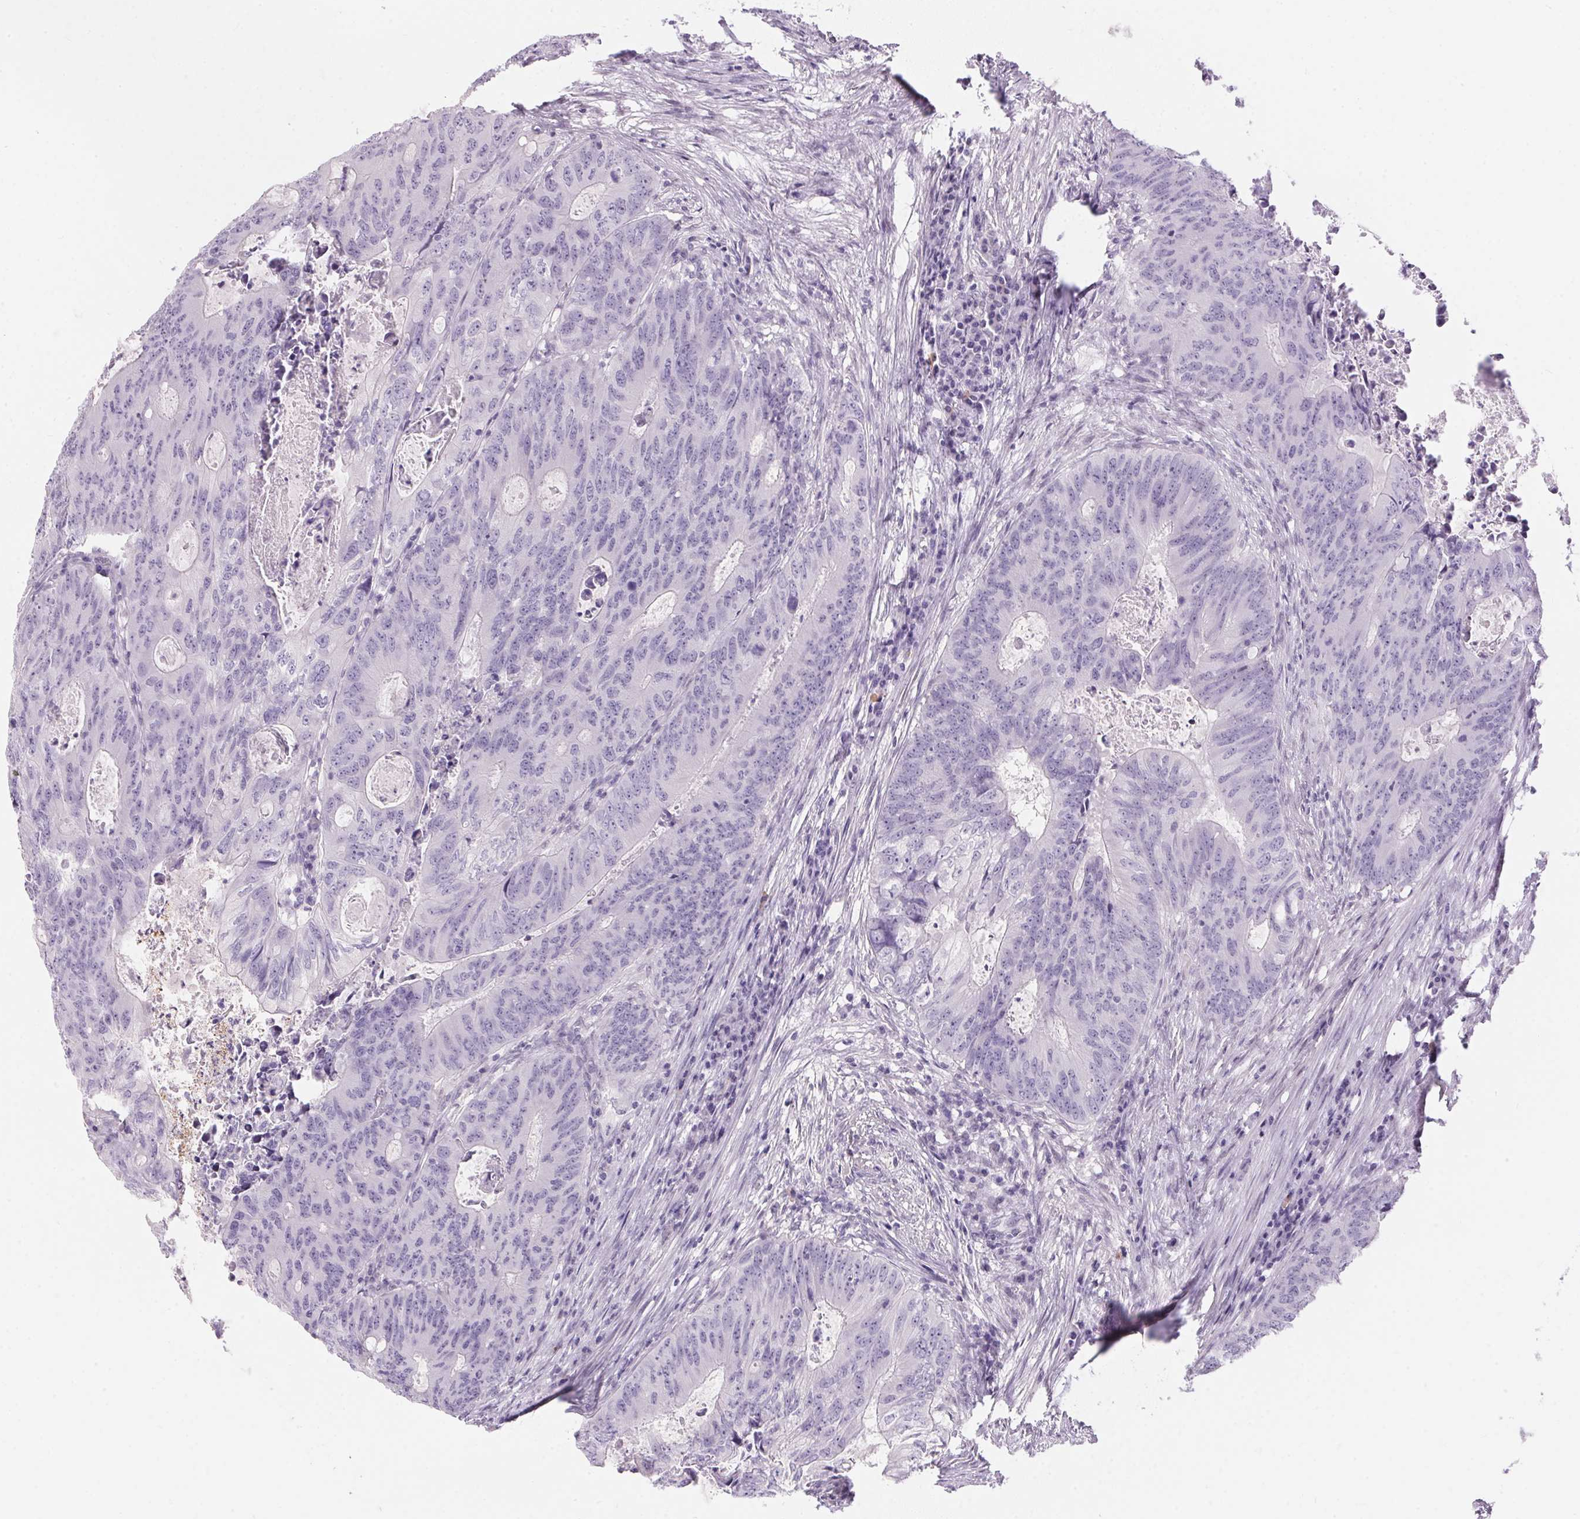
{"staining": {"intensity": "negative", "quantity": "none", "location": "none"}, "tissue": "colorectal cancer", "cell_type": "Tumor cells", "image_type": "cancer", "snomed": [{"axis": "morphology", "description": "Adenocarcinoma, NOS"}, {"axis": "topography", "description": "Colon"}], "caption": "Immunohistochemical staining of human colorectal adenocarcinoma demonstrates no significant staining in tumor cells.", "gene": "GBP6", "patient": {"sex": "male", "age": 67}}